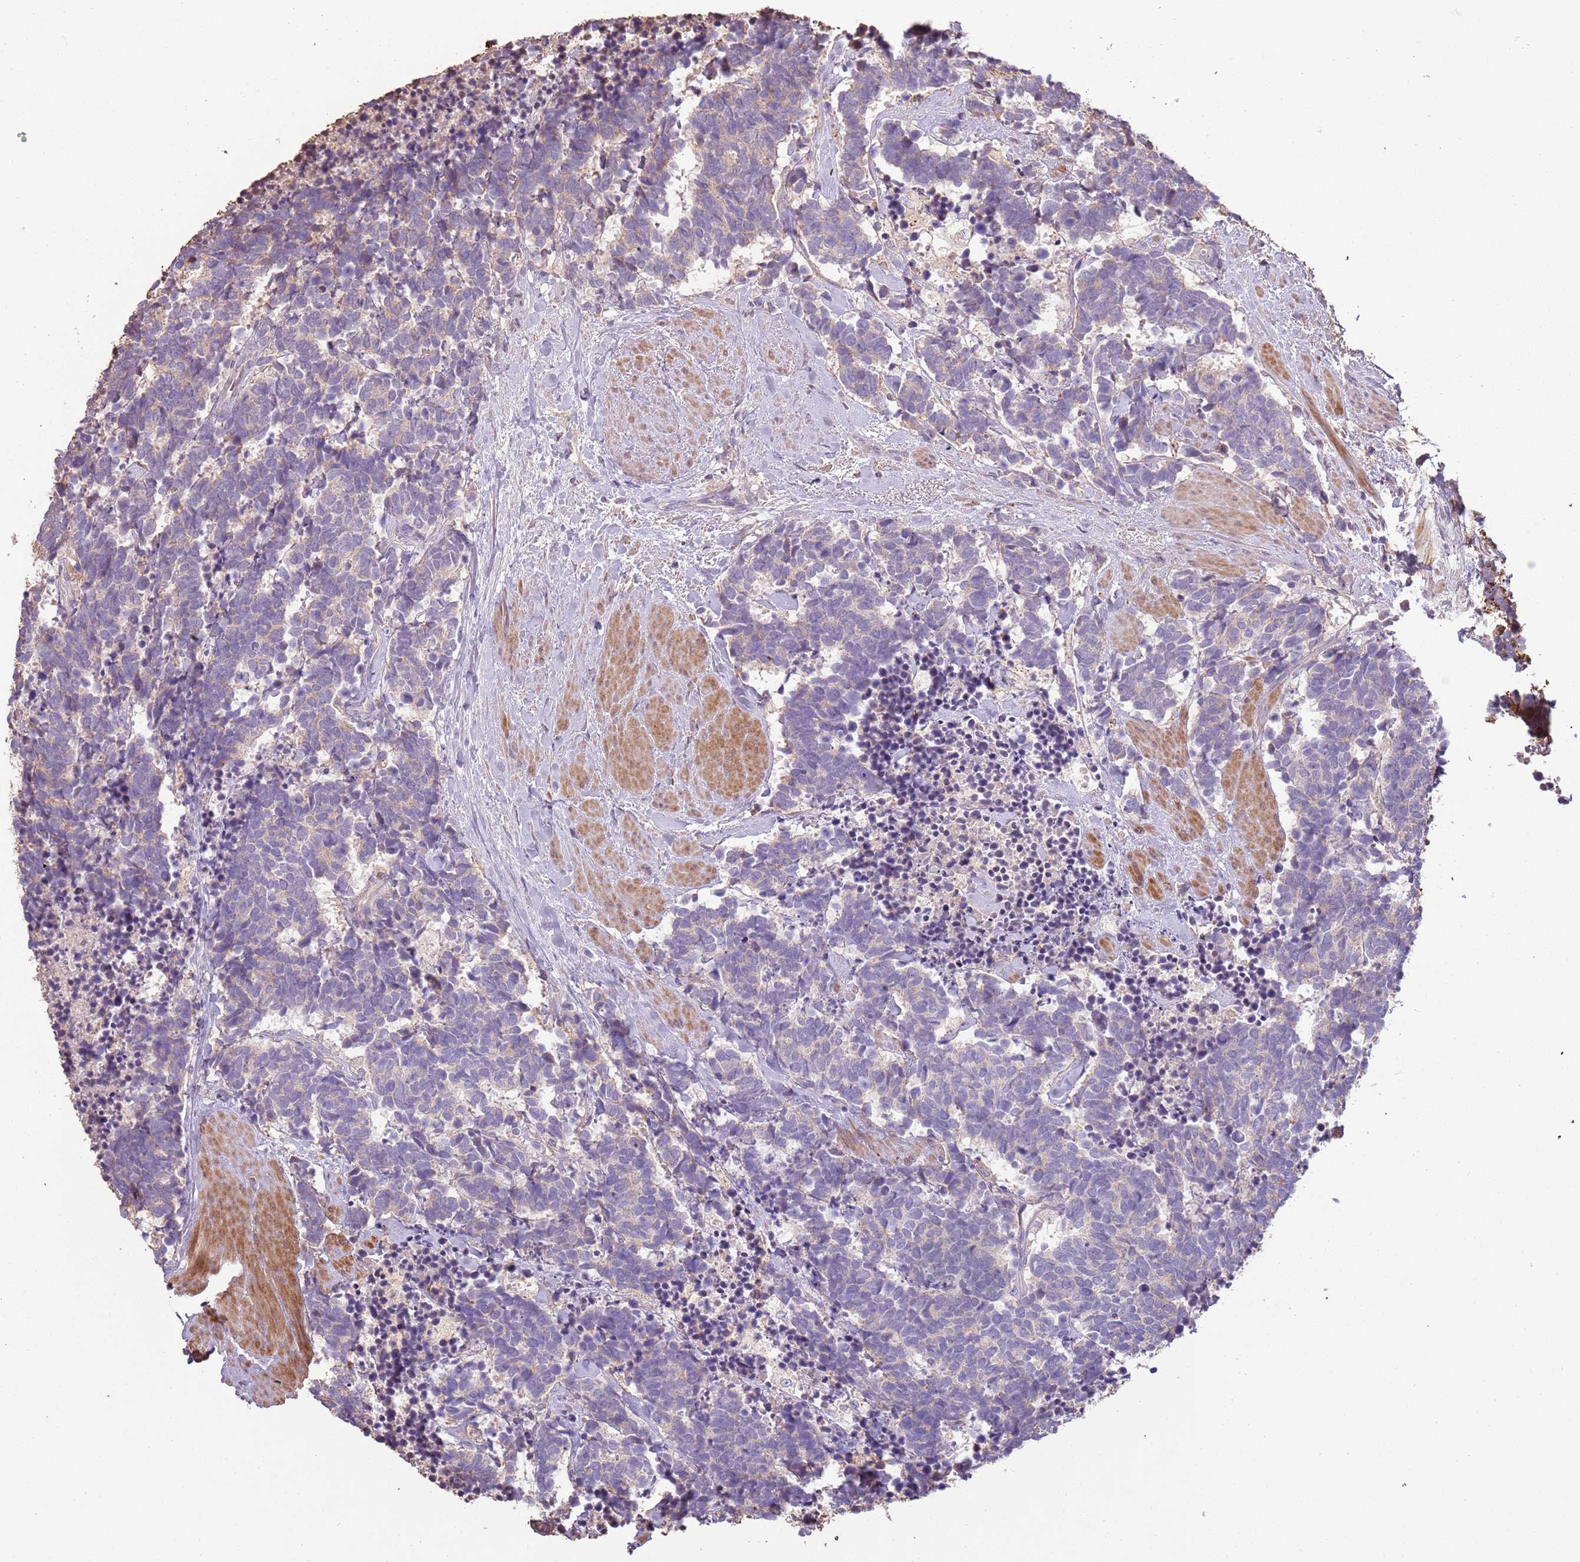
{"staining": {"intensity": "weak", "quantity": "<25%", "location": "cytoplasmic/membranous"}, "tissue": "carcinoid", "cell_type": "Tumor cells", "image_type": "cancer", "snomed": [{"axis": "morphology", "description": "Carcinoma, NOS"}, {"axis": "morphology", "description": "Carcinoid, malignant, NOS"}, {"axis": "topography", "description": "Prostate"}], "caption": "Tumor cells show no significant positivity in carcinoma.", "gene": "FECH", "patient": {"sex": "male", "age": 57}}